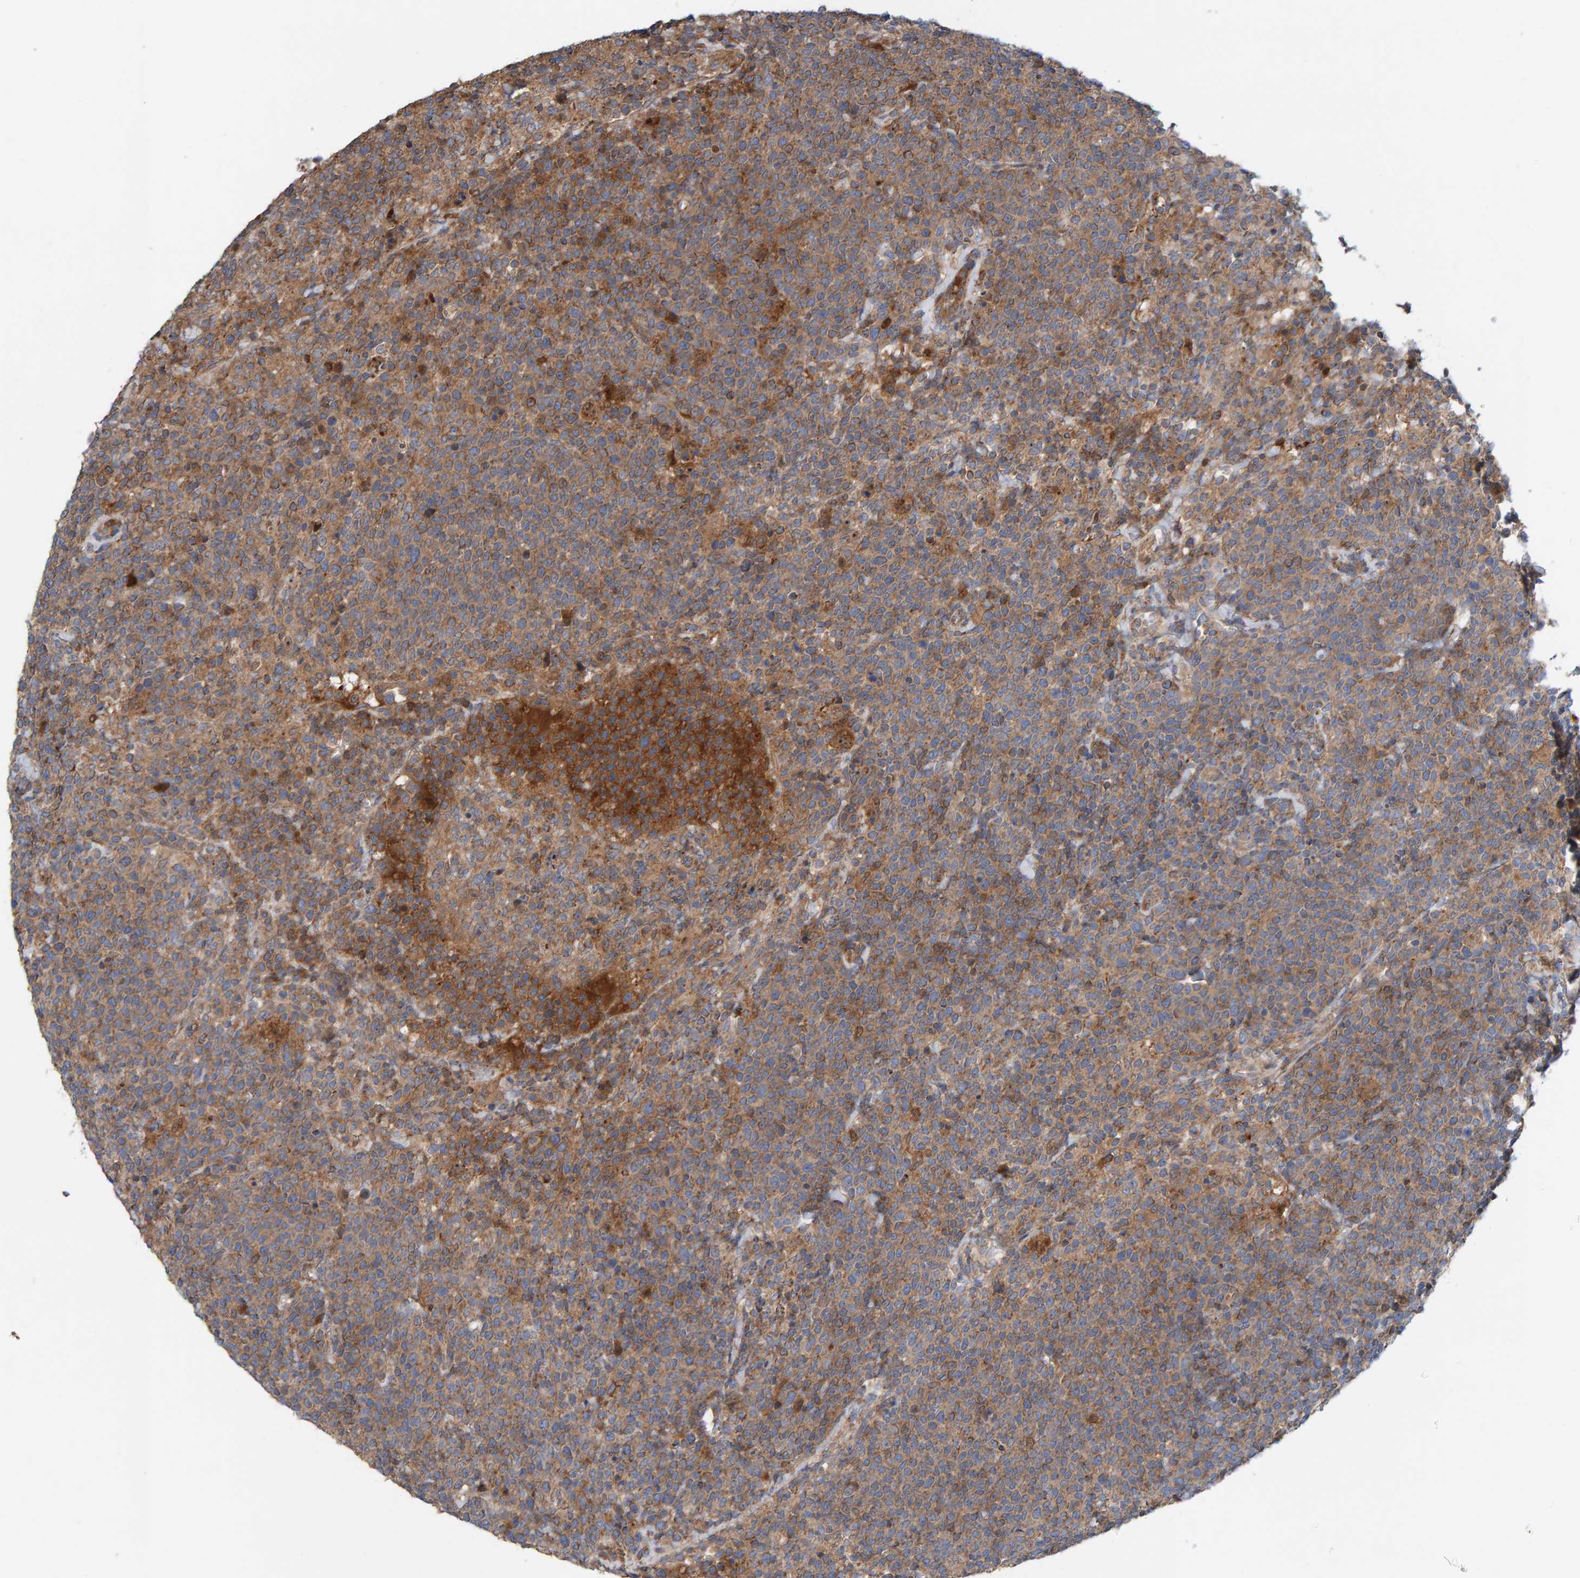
{"staining": {"intensity": "moderate", "quantity": ">75%", "location": "cytoplasmic/membranous"}, "tissue": "lymphoma", "cell_type": "Tumor cells", "image_type": "cancer", "snomed": [{"axis": "morphology", "description": "Malignant lymphoma, non-Hodgkin's type, High grade"}, {"axis": "topography", "description": "Lymph node"}], "caption": "IHC of human lymphoma demonstrates medium levels of moderate cytoplasmic/membranous staining in approximately >75% of tumor cells.", "gene": "KIAA0753", "patient": {"sex": "male", "age": 61}}